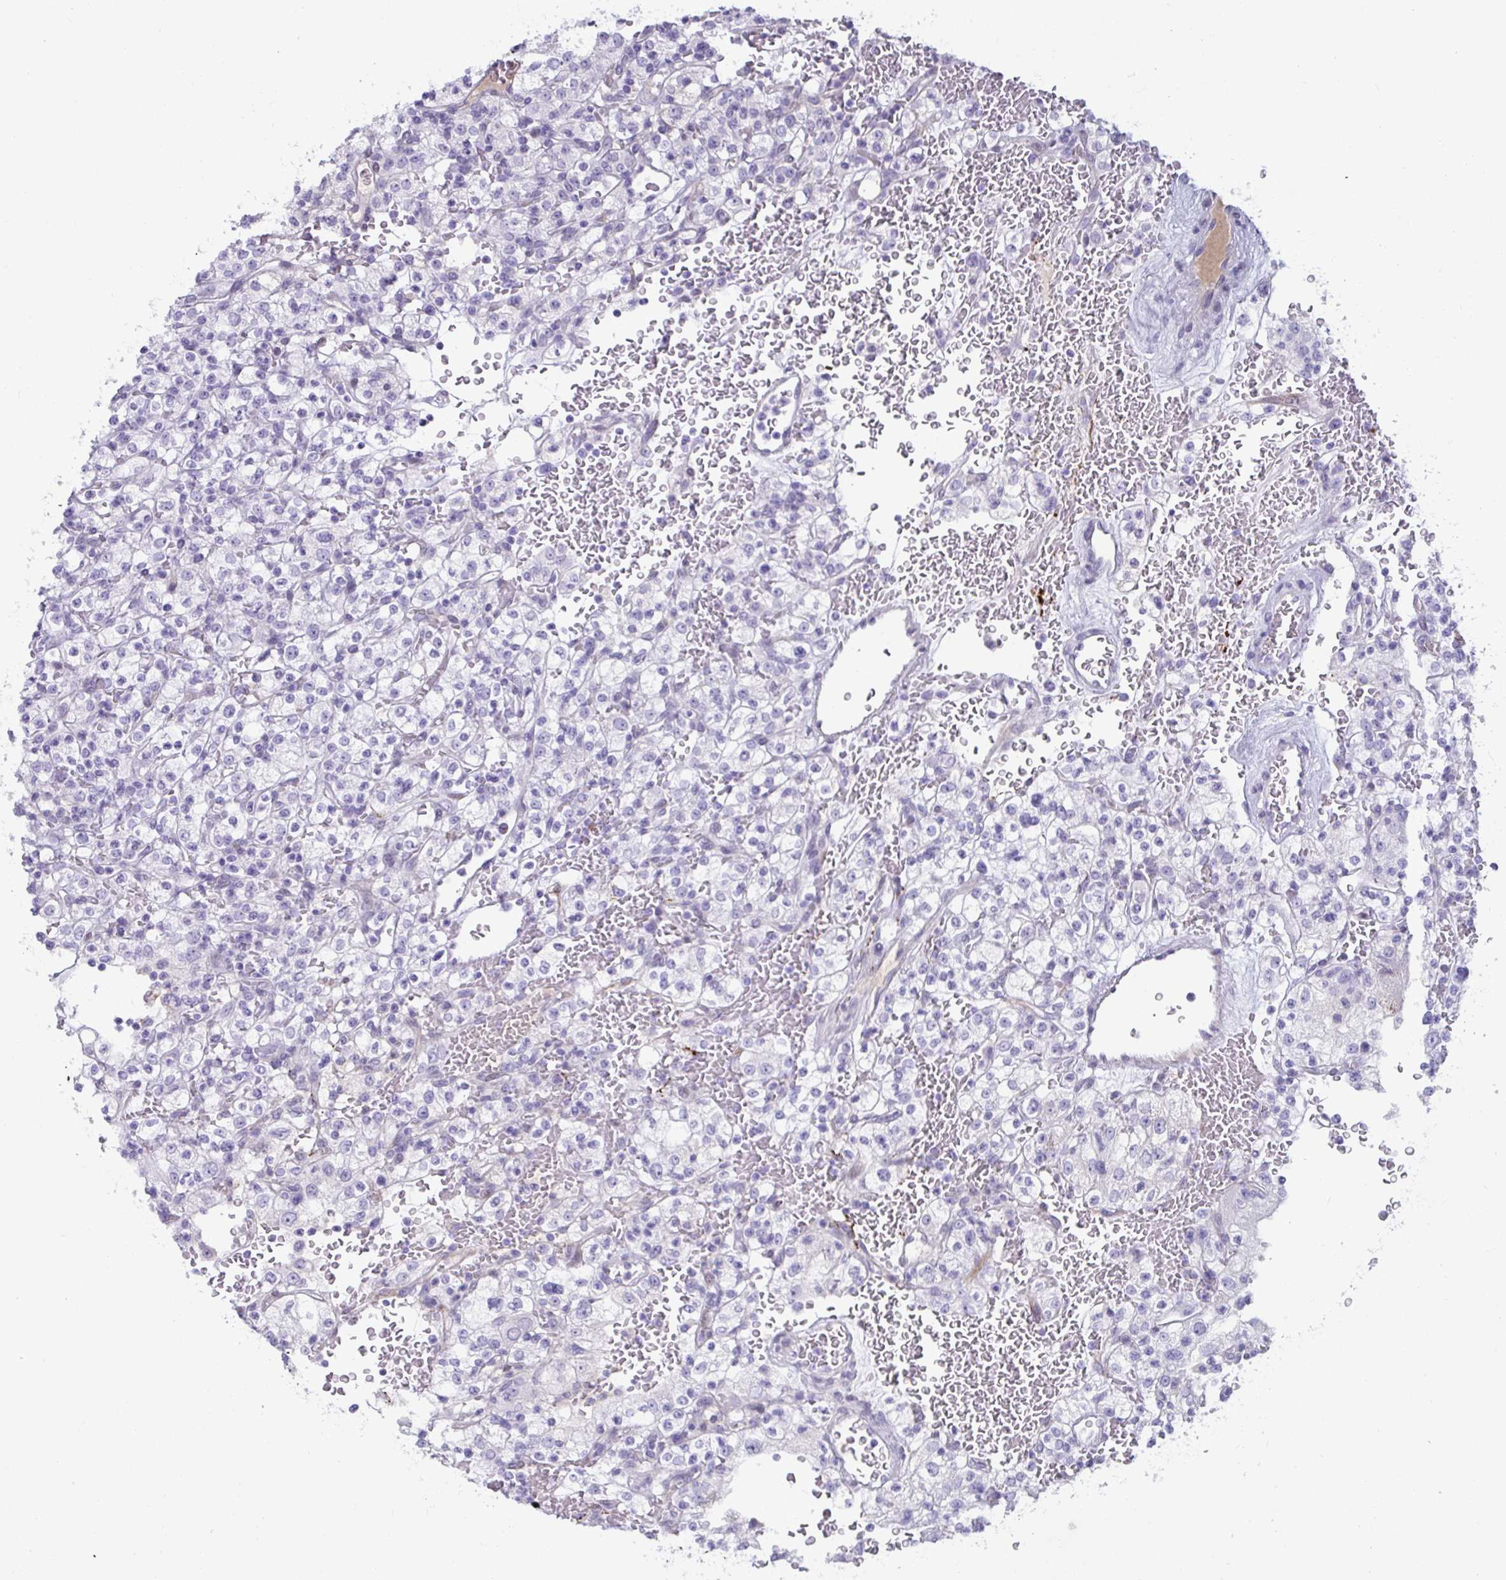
{"staining": {"intensity": "negative", "quantity": "none", "location": "none"}, "tissue": "renal cancer", "cell_type": "Tumor cells", "image_type": "cancer", "snomed": [{"axis": "morphology", "description": "Normal tissue, NOS"}, {"axis": "morphology", "description": "Adenocarcinoma, NOS"}, {"axis": "topography", "description": "Kidney"}], "caption": "Tumor cells show no significant protein positivity in adenocarcinoma (renal).", "gene": "NPY", "patient": {"sex": "female", "age": 72}}